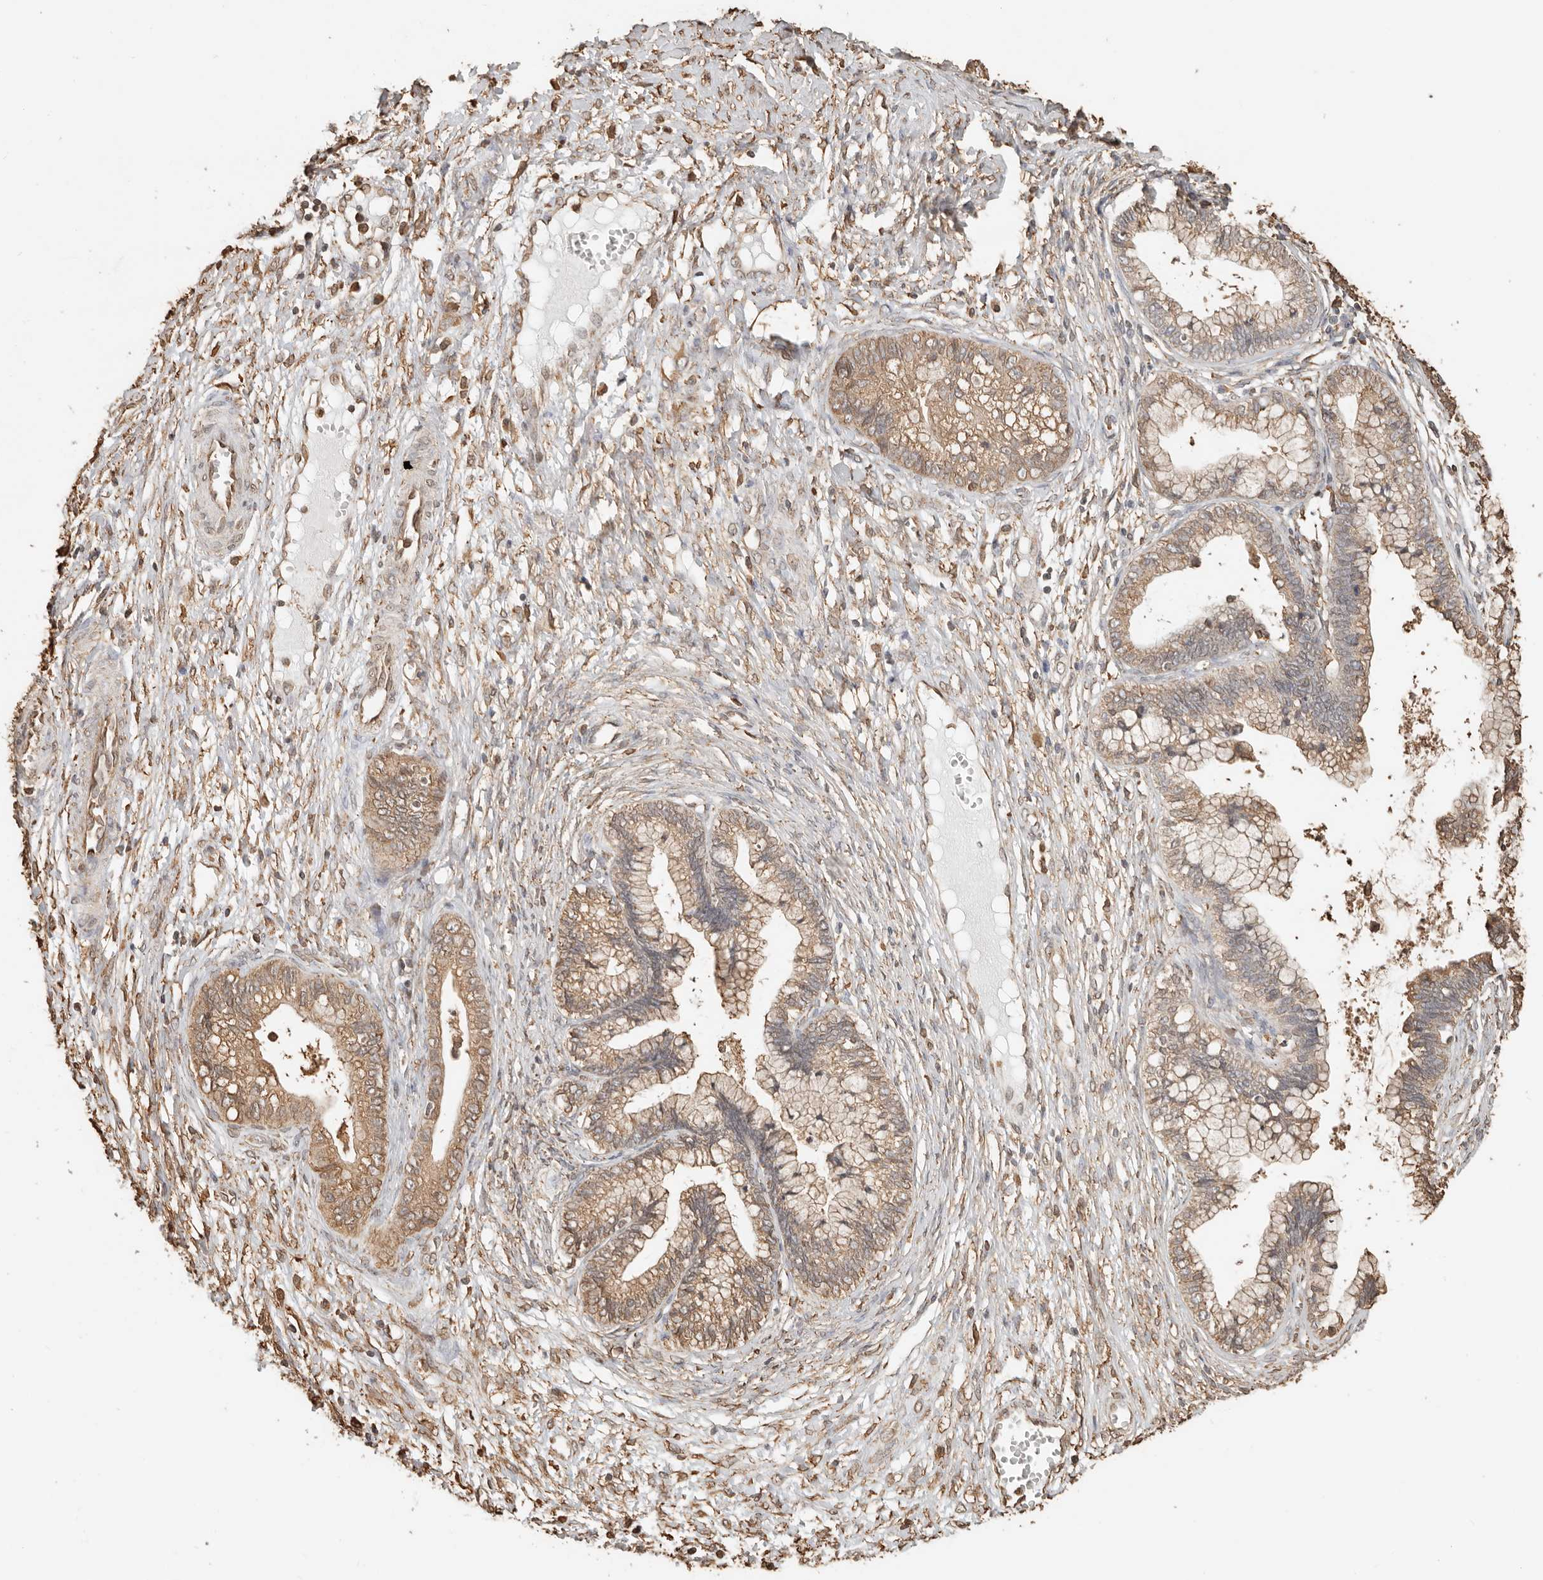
{"staining": {"intensity": "moderate", "quantity": ">75%", "location": "cytoplasmic/membranous"}, "tissue": "cervical cancer", "cell_type": "Tumor cells", "image_type": "cancer", "snomed": [{"axis": "morphology", "description": "Adenocarcinoma, NOS"}, {"axis": "topography", "description": "Cervix"}], "caption": "This photomicrograph exhibits cervical cancer stained with immunohistochemistry (IHC) to label a protein in brown. The cytoplasmic/membranous of tumor cells show moderate positivity for the protein. Nuclei are counter-stained blue.", "gene": "ARHGEF10L", "patient": {"sex": "female", "age": 44}}